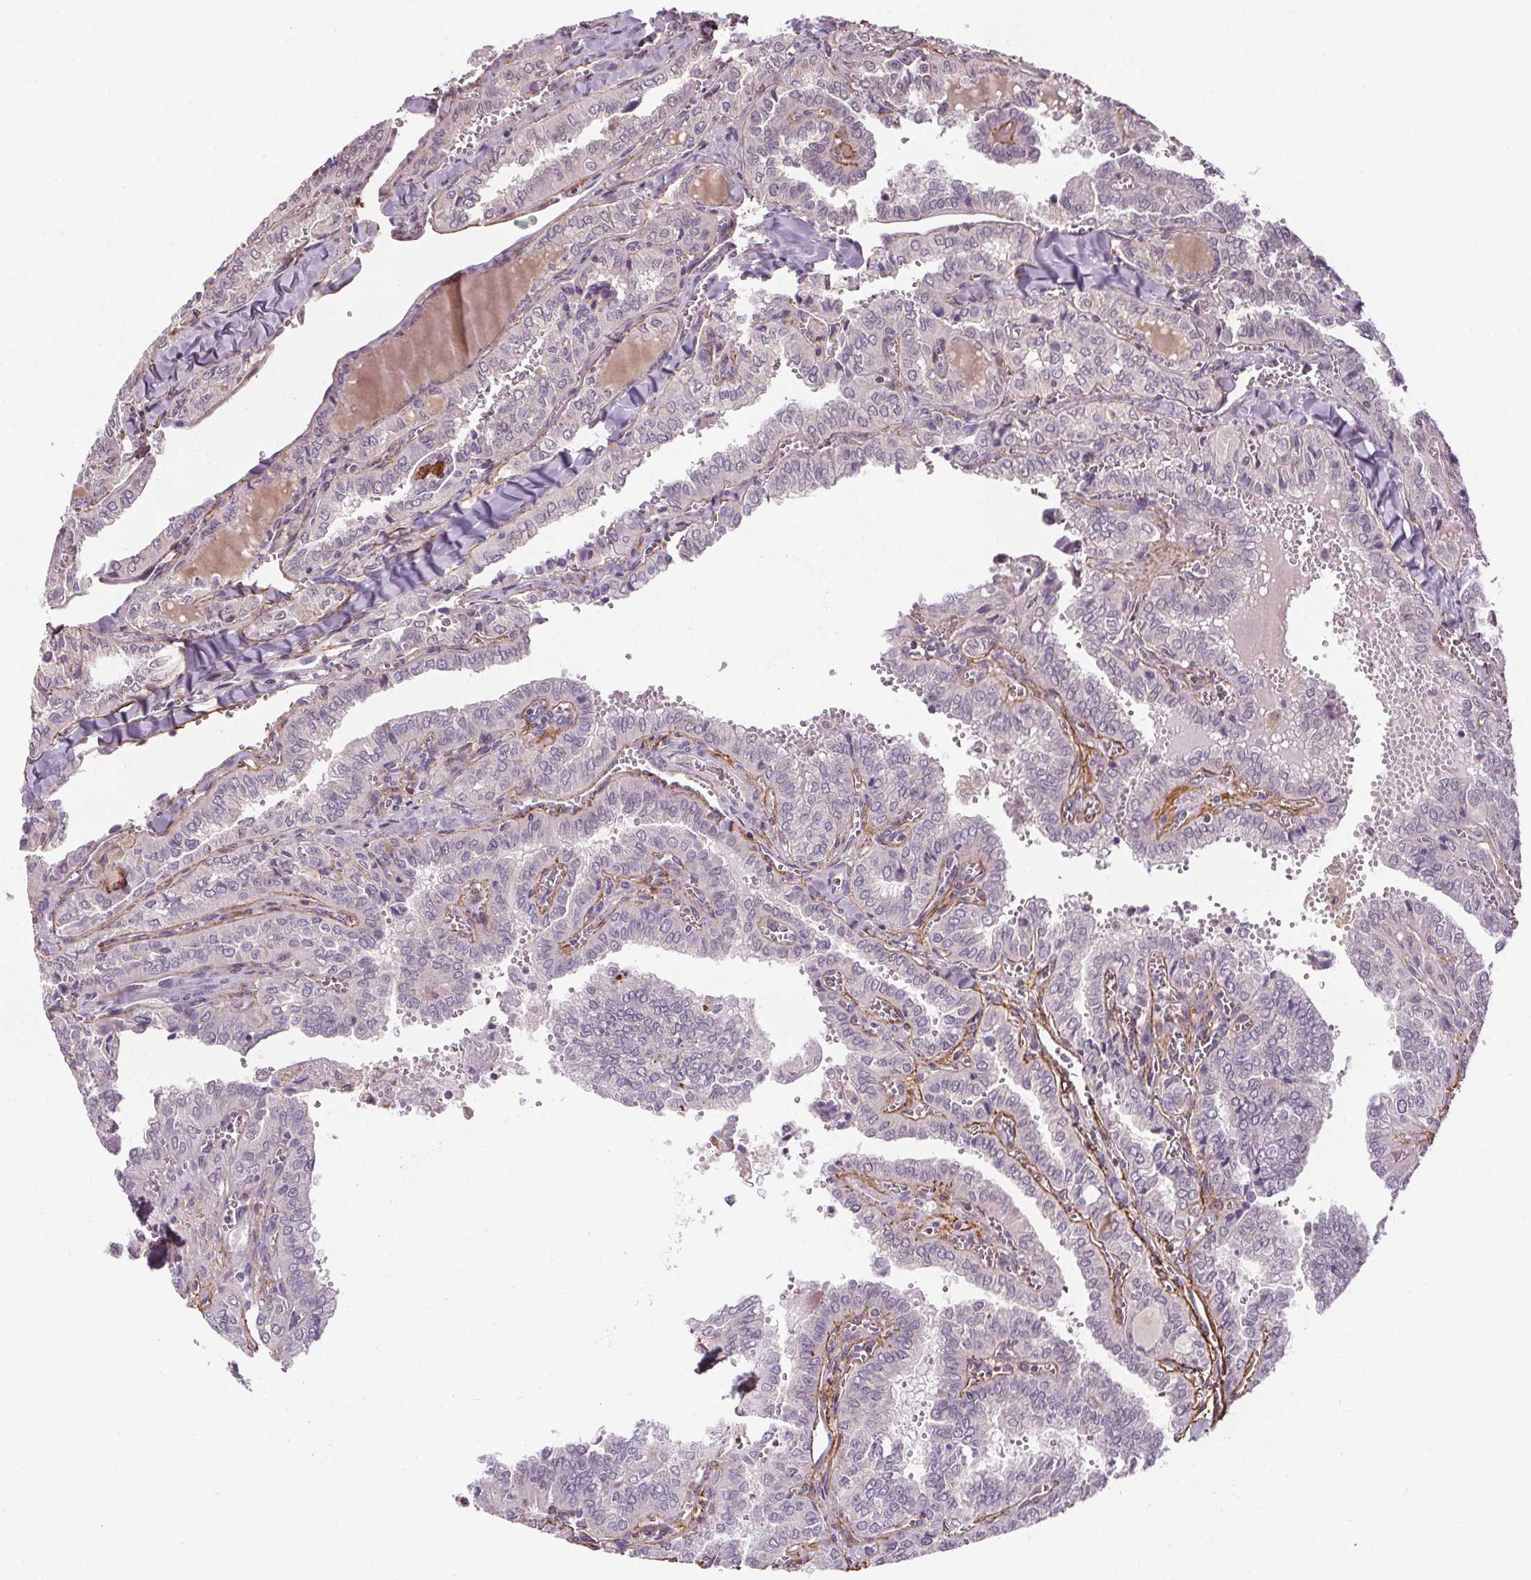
{"staining": {"intensity": "negative", "quantity": "none", "location": "none"}, "tissue": "thyroid cancer", "cell_type": "Tumor cells", "image_type": "cancer", "snomed": [{"axis": "morphology", "description": "Papillary adenocarcinoma, NOS"}, {"axis": "topography", "description": "Thyroid gland"}], "caption": "IHC micrograph of thyroid cancer (papillary adenocarcinoma) stained for a protein (brown), which exhibits no positivity in tumor cells.", "gene": "KIAA0232", "patient": {"sex": "female", "age": 41}}